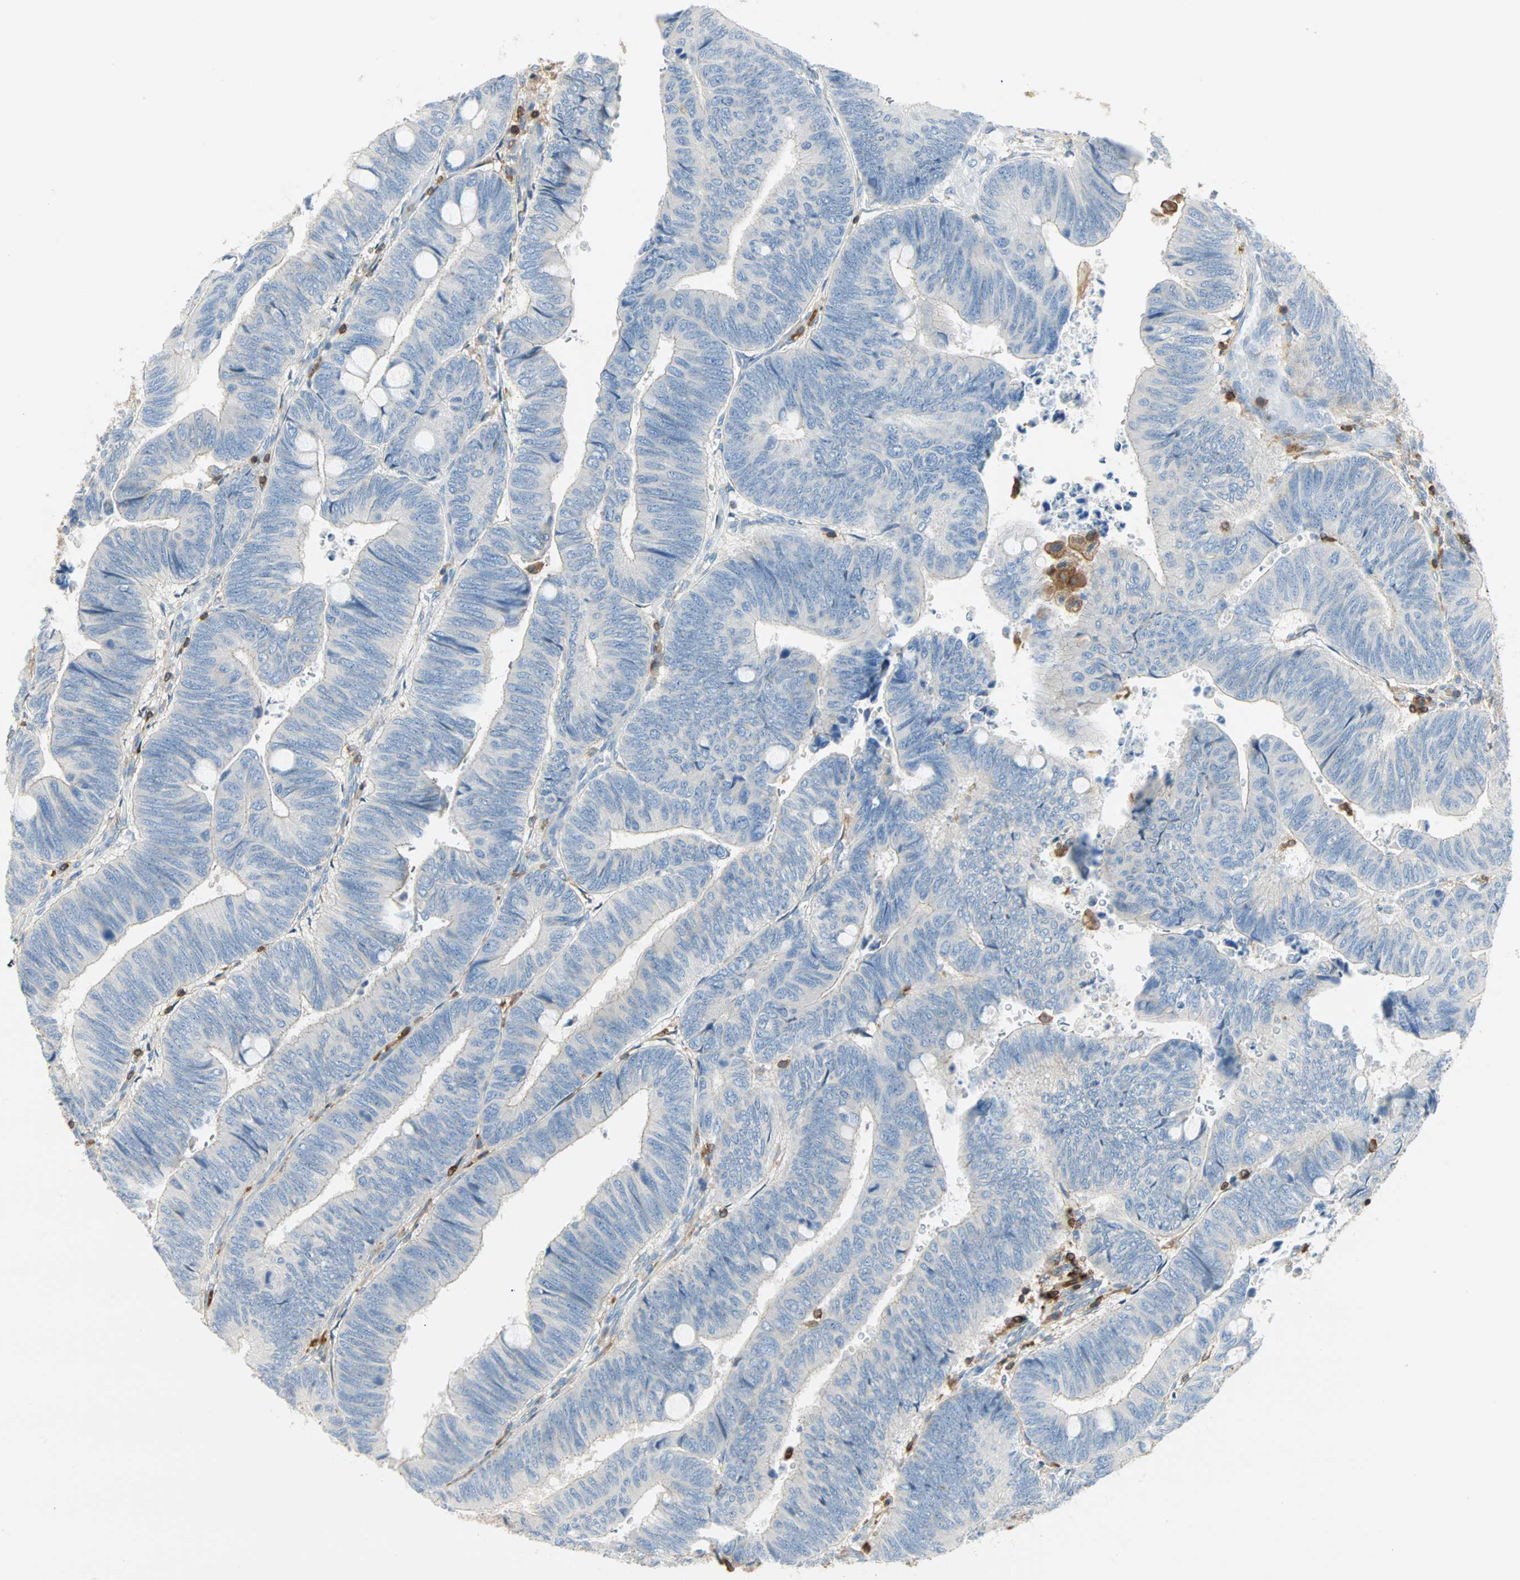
{"staining": {"intensity": "negative", "quantity": "none", "location": "none"}, "tissue": "colorectal cancer", "cell_type": "Tumor cells", "image_type": "cancer", "snomed": [{"axis": "morphology", "description": "Normal tissue, NOS"}, {"axis": "morphology", "description": "Adenocarcinoma, NOS"}, {"axis": "topography", "description": "Rectum"}, {"axis": "topography", "description": "Peripheral nerve tissue"}], "caption": "Immunohistochemistry of human adenocarcinoma (colorectal) displays no staining in tumor cells.", "gene": "FMNL1", "patient": {"sex": "male", "age": 92}}